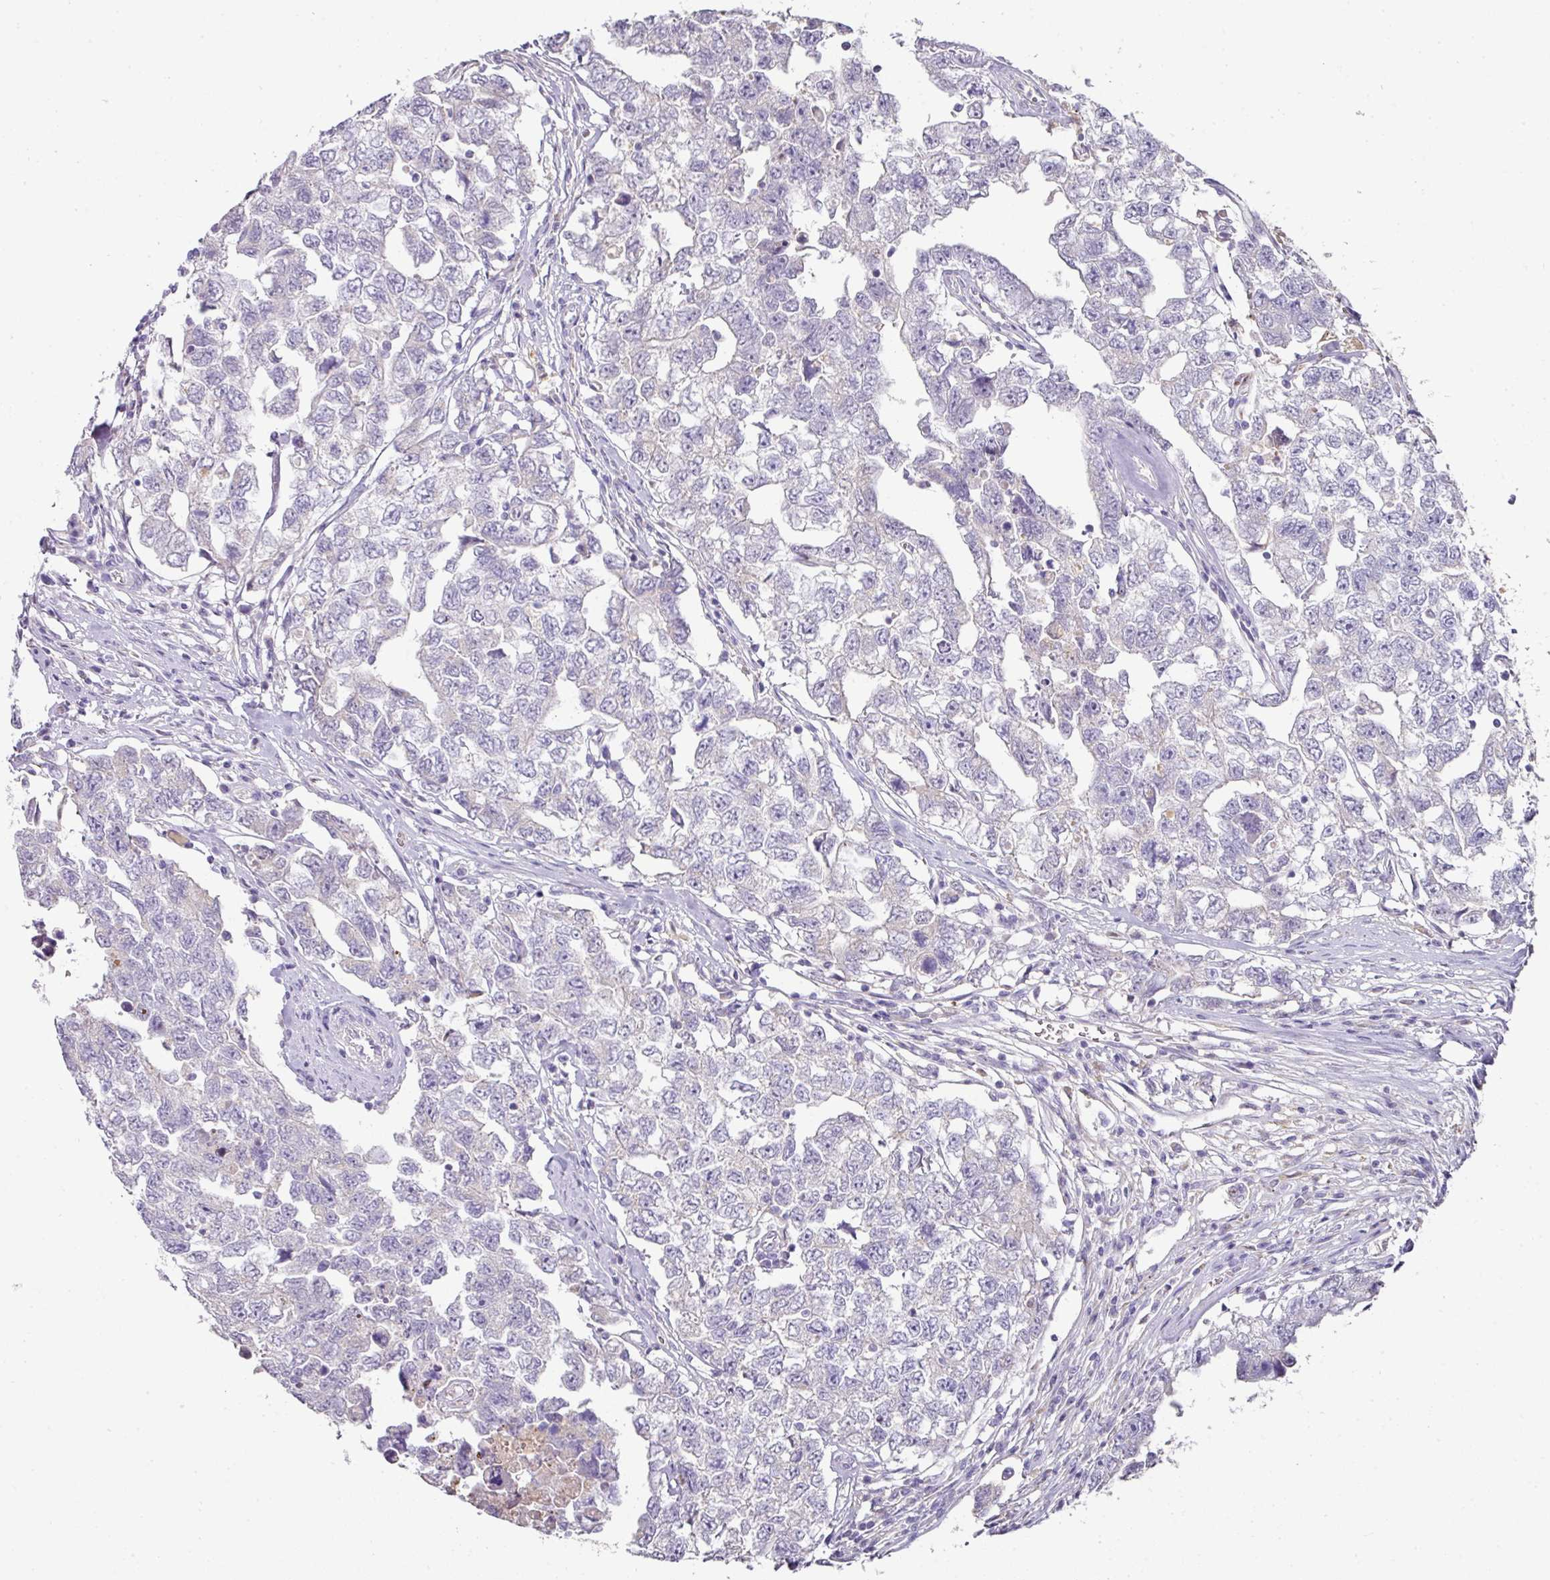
{"staining": {"intensity": "negative", "quantity": "none", "location": "none"}, "tissue": "testis cancer", "cell_type": "Tumor cells", "image_type": "cancer", "snomed": [{"axis": "morphology", "description": "Carcinoma, Embryonal, NOS"}, {"axis": "topography", "description": "Testis"}], "caption": "Immunohistochemistry (IHC) of human embryonal carcinoma (testis) reveals no positivity in tumor cells.", "gene": "CCZ1", "patient": {"sex": "male", "age": 22}}